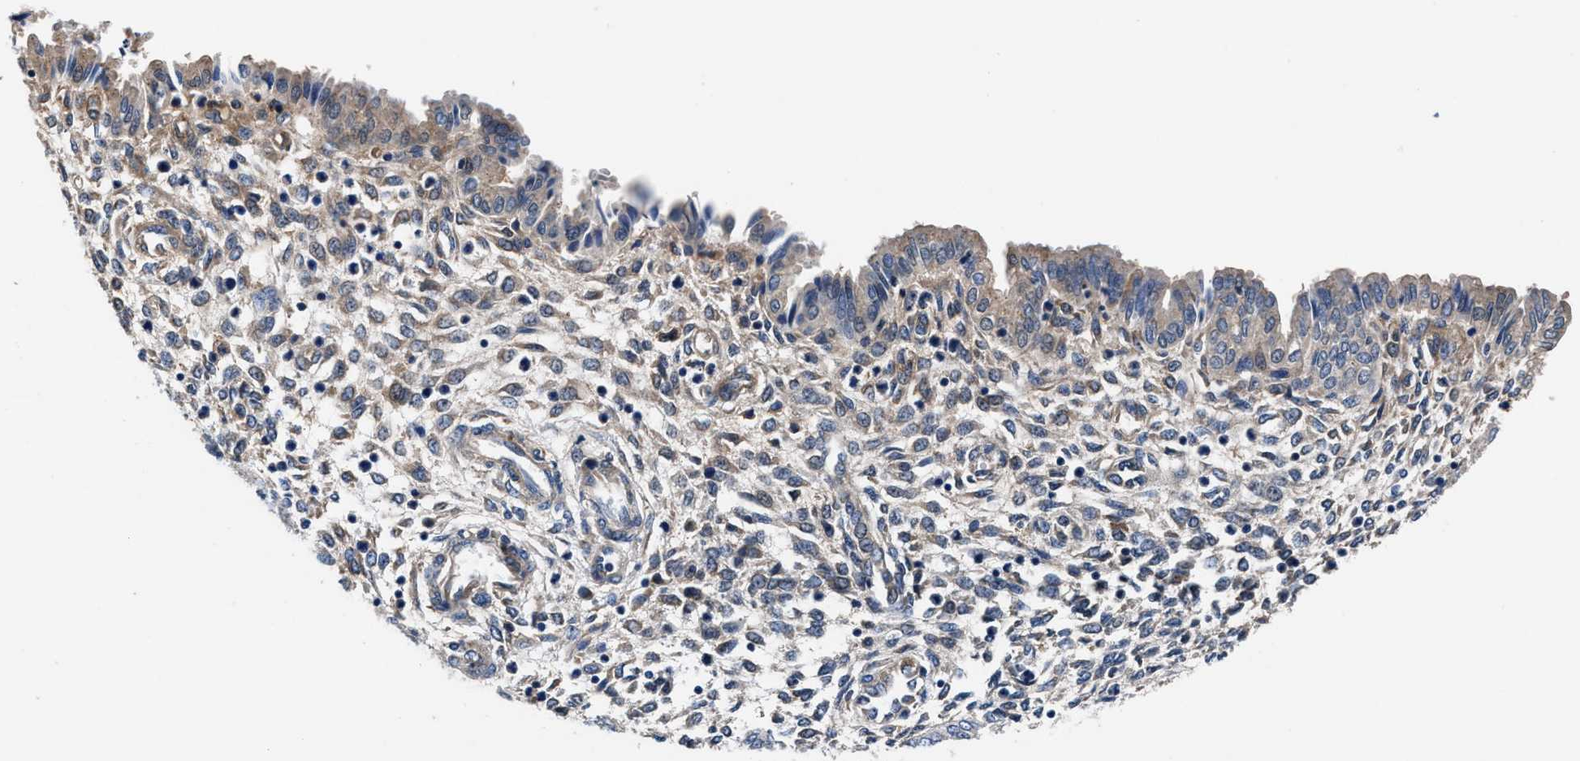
{"staining": {"intensity": "moderate", "quantity": "25%-75%", "location": "cytoplasmic/membranous"}, "tissue": "endometrium", "cell_type": "Cells in endometrial stroma", "image_type": "normal", "snomed": [{"axis": "morphology", "description": "Normal tissue, NOS"}, {"axis": "topography", "description": "Endometrium"}], "caption": "Normal endometrium was stained to show a protein in brown. There is medium levels of moderate cytoplasmic/membranous expression in approximately 25%-75% of cells in endometrial stroma.", "gene": "SH3GL1", "patient": {"sex": "female", "age": 33}}